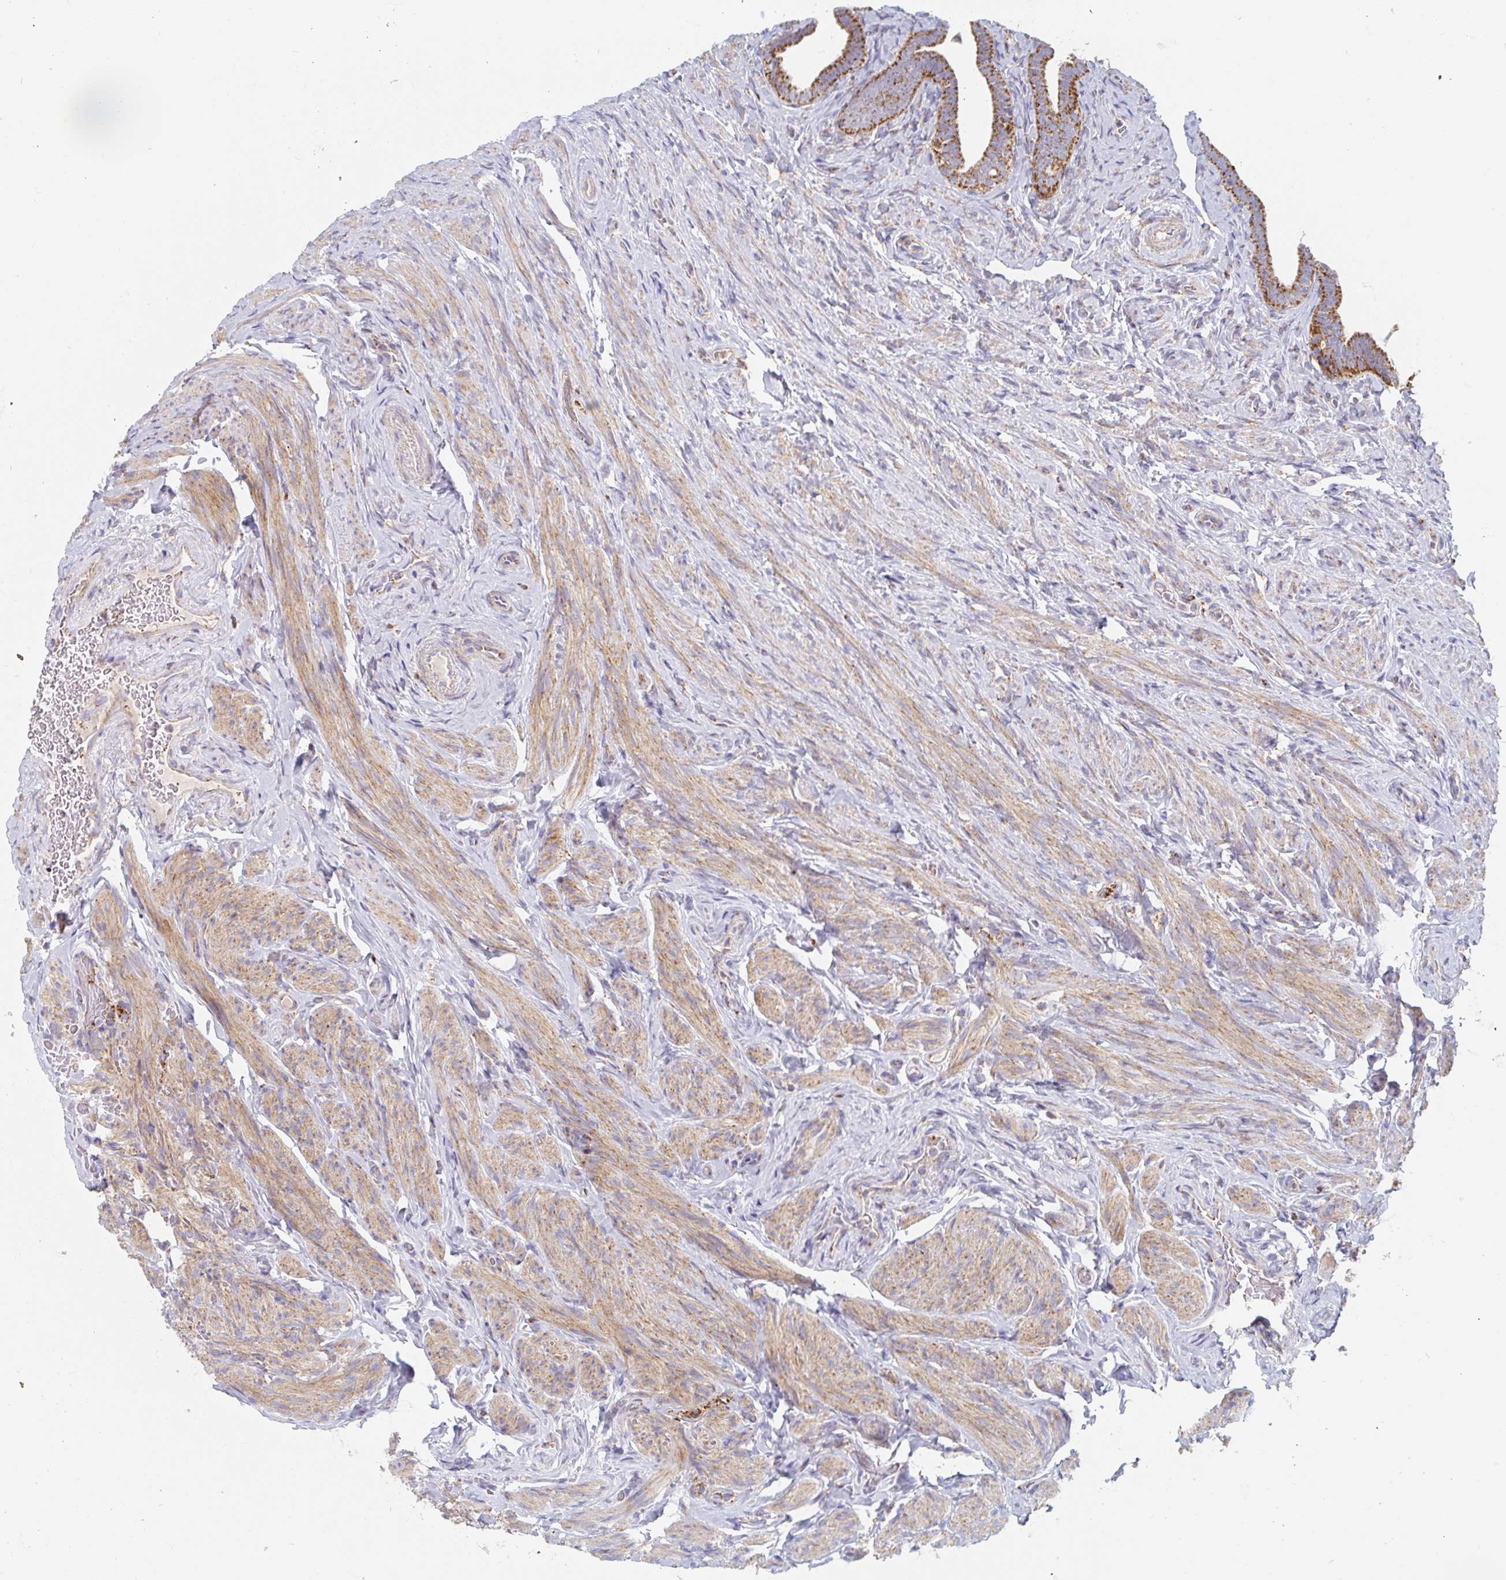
{"staining": {"intensity": "strong", "quantity": ">75%", "location": "cytoplasmic/membranous"}, "tissue": "fallopian tube", "cell_type": "Glandular cells", "image_type": "normal", "snomed": [{"axis": "morphology", "description": "Normal tissue, NOS"}, {"axis": "topography", "description": "Fallopian tube"}], "caption": "Fallopian tube was stained to show a protein in brown. There is high levels of strong cytoplasmic/membranous staining in about >75% of glandular cells. Using DAB (3,3'-diaminobenzidine) (brown) and hematoxylin (blue) stains, captured at high magnification using brightfield microscopy.", "gene": "MAVS", "patient": {"sex": "female", "age": 69}}